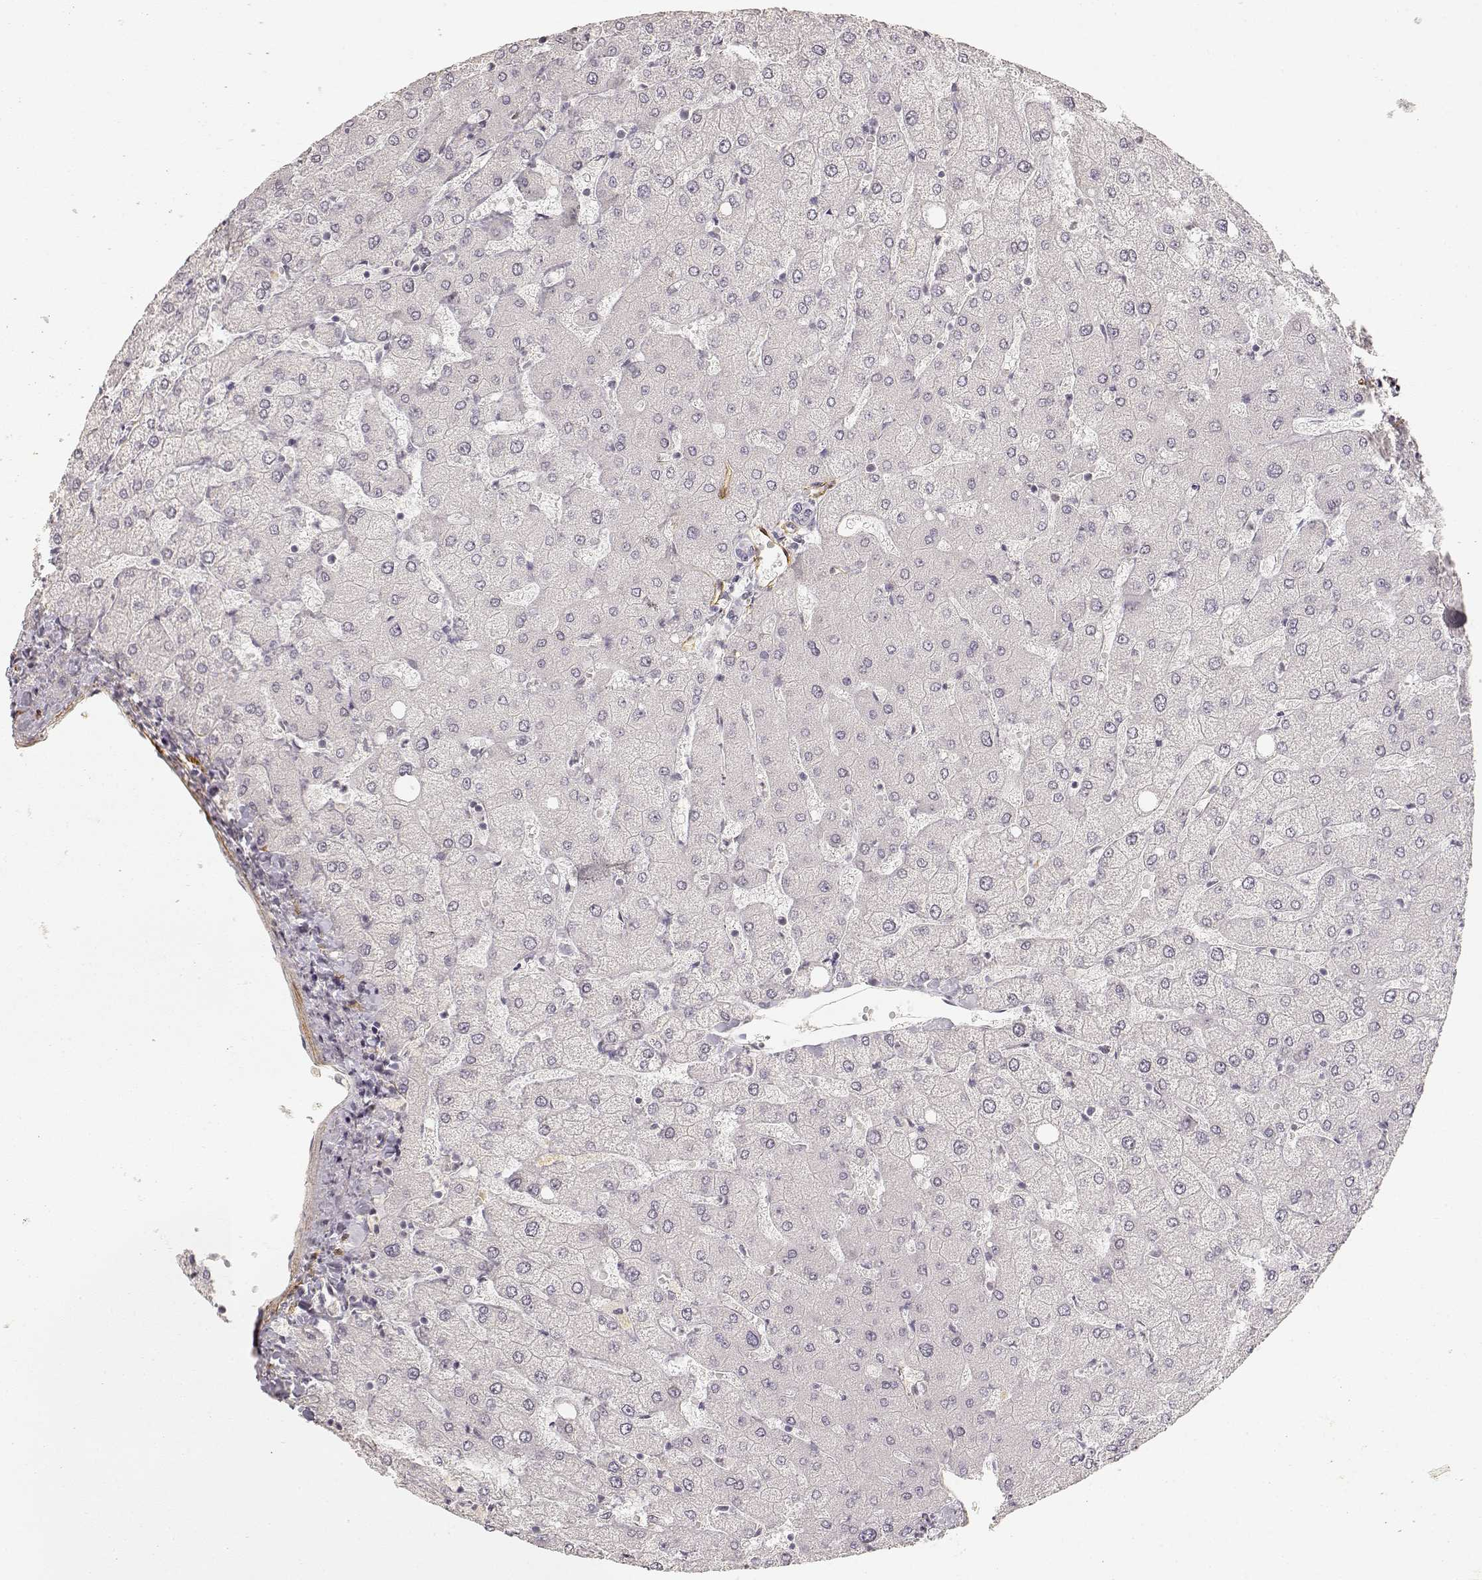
{"staining": {"intensity": "negative", "quantity": "none", "location": "none"}, "tissue": "liver", "cell_type": "Cholangiocytes", "image_type": "normal", "snomed": [{"axis": "morphology", "description": "Normal tissue, NOS"}, {"axis": "topography", "description": "Liver"}], "caption": "The image demonstrates no significant expression in cholangiocytes of liver. (Stains: DAB (3,3'-diaminobenzidine) immunohistochemistry with hematoxylin counter stain, Microscopy: brightfield microscopy at high magnification).", "gene": "LAMA4", "patient": {"sex": "female", "age": 54}}